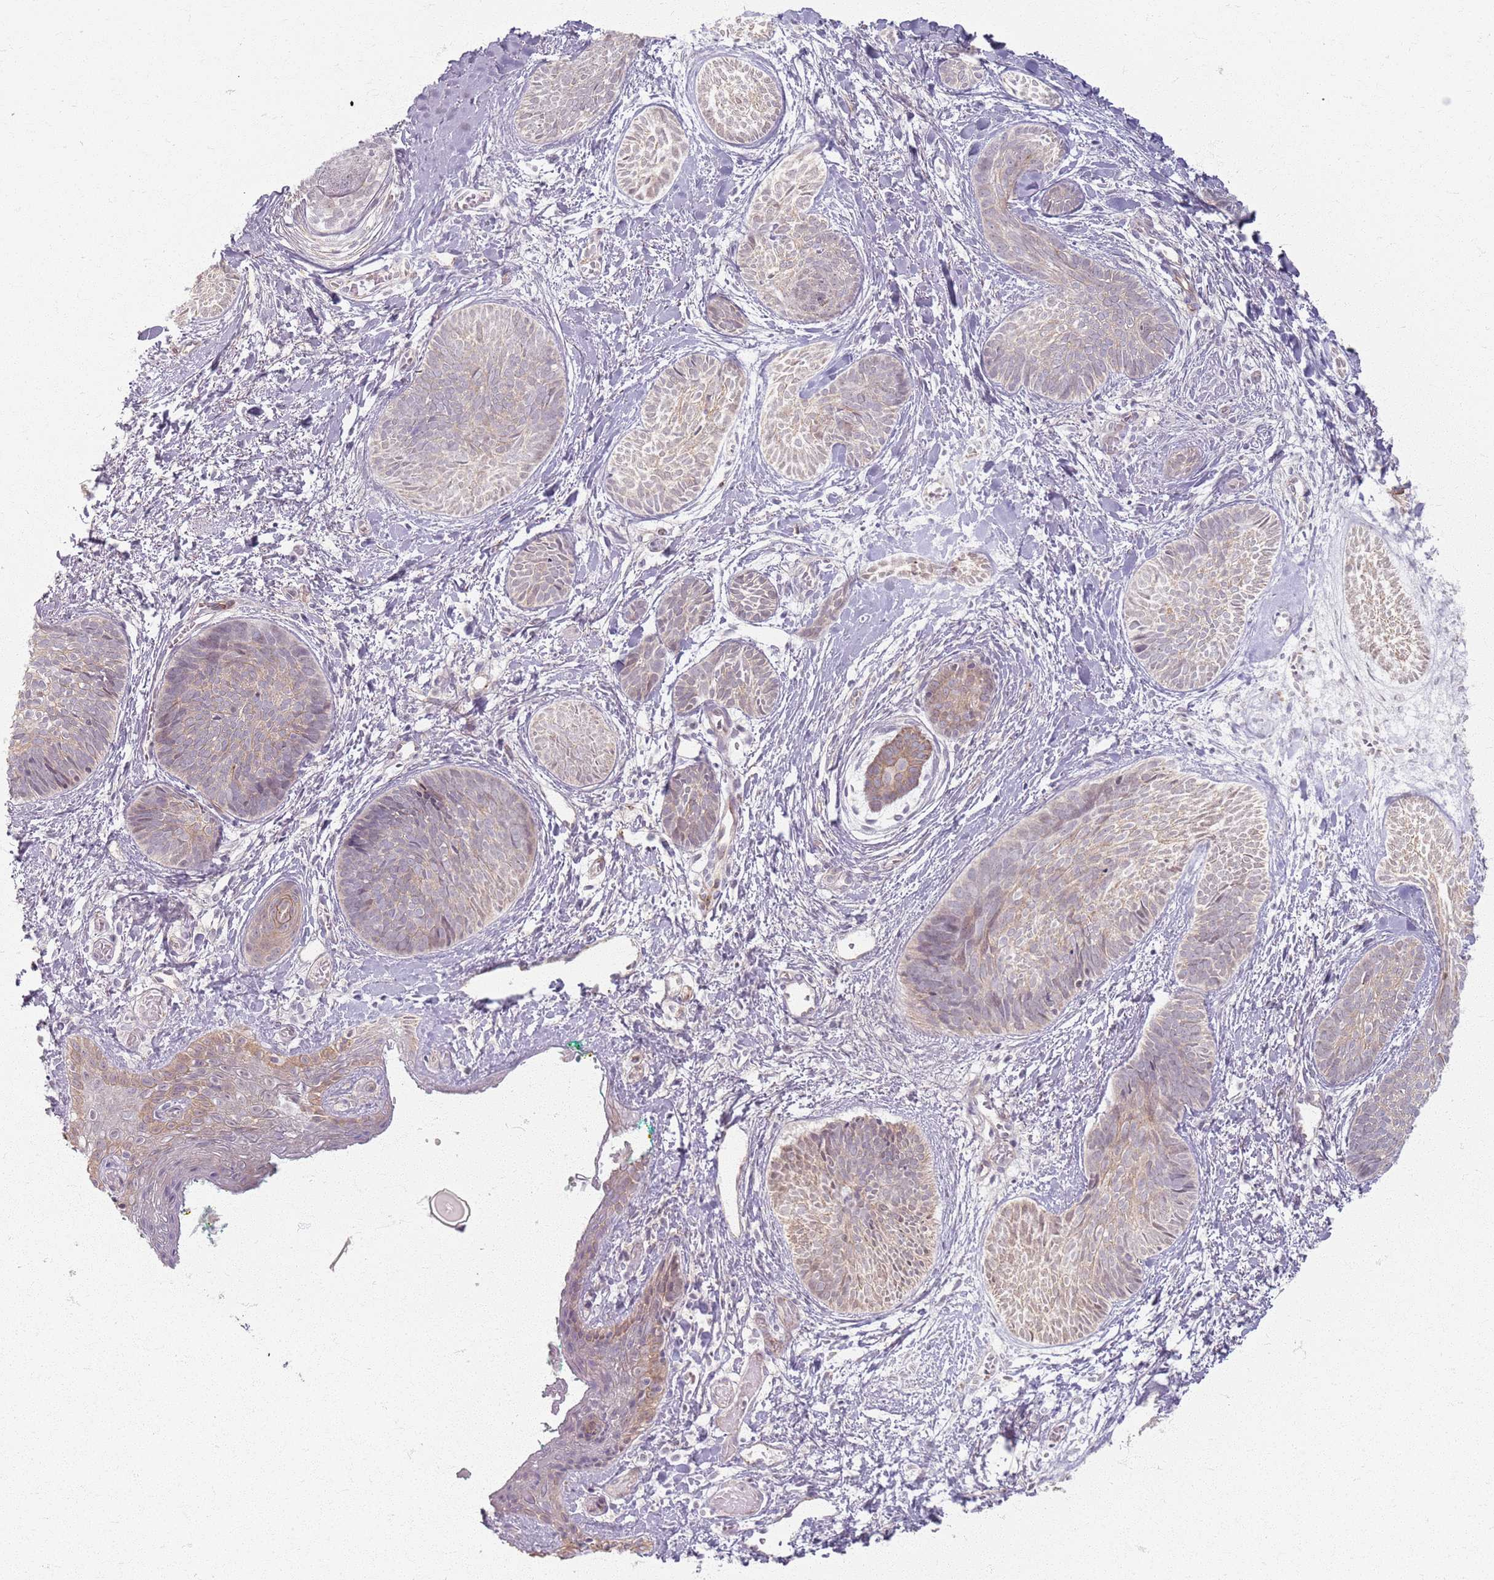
{"staining": {"intensity": "weak", "quantity": "25%-75%", "location": "cytoplasmic/membranous"}, "tissue": "skin cancer", "cell_type": "Tumor cells", "image_type": "cancer", "snomed": [{"axis": "morphology", "description": "Basal cell carcinoma"}, {"axis": "topography", "description": "Skin"}], "caption": "Skin cancer stained with DAB (3,3'-diaminobenzidine) IHC exhibits low levels of weak cytoplasmic/membranous positivity in approximately 25%-75% of tumor cells.", "gene": "KCNA5", "patient": {"sex": "female", "age": 81}}